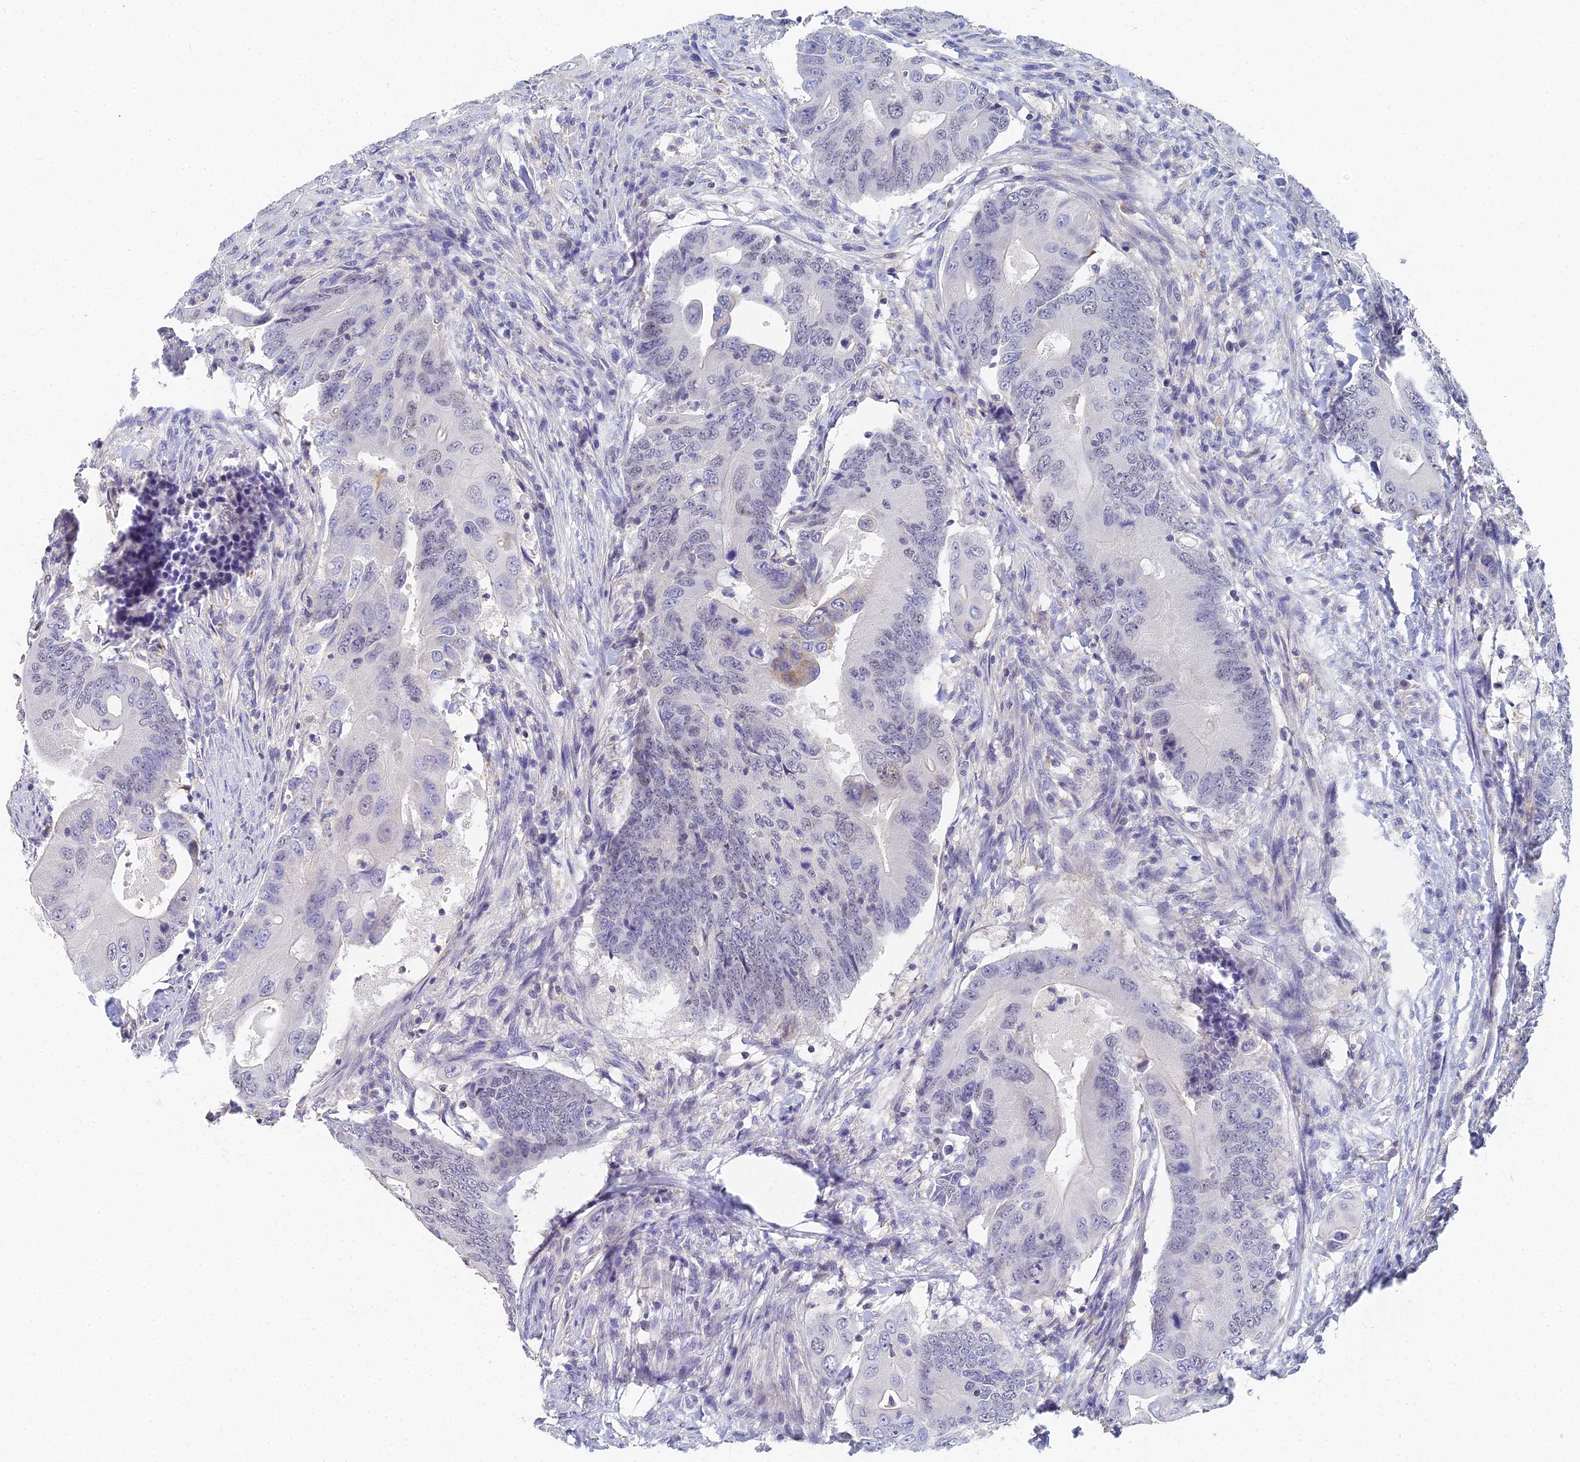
{"staining": {"intensity": "negative", "quantity": "none", "location": "none"}, "tissue": "colorectal cancer", "cell_type": "Tumor cells", "image_type": "cancer", "snomed": [{"axis": "morphology", "description": "Adenocarcinoma, NOS"}, {"axis": "topography", "description": "Colon"}], "caption": "This micrograph is of colorectal adenocarcinoma stained with immunohistochemistry (IHC) to label a protein in brown with the nuclei are counter-stained blue. There is no positivity in tumor cells. Brightfield microscopy of immunohistochemistry (IHC) stained with DAB (brown) and hematoxylin (blue), captured at high magnification.", "gene": "MCM2", "patient": {"sex": "male", "age": 71}}